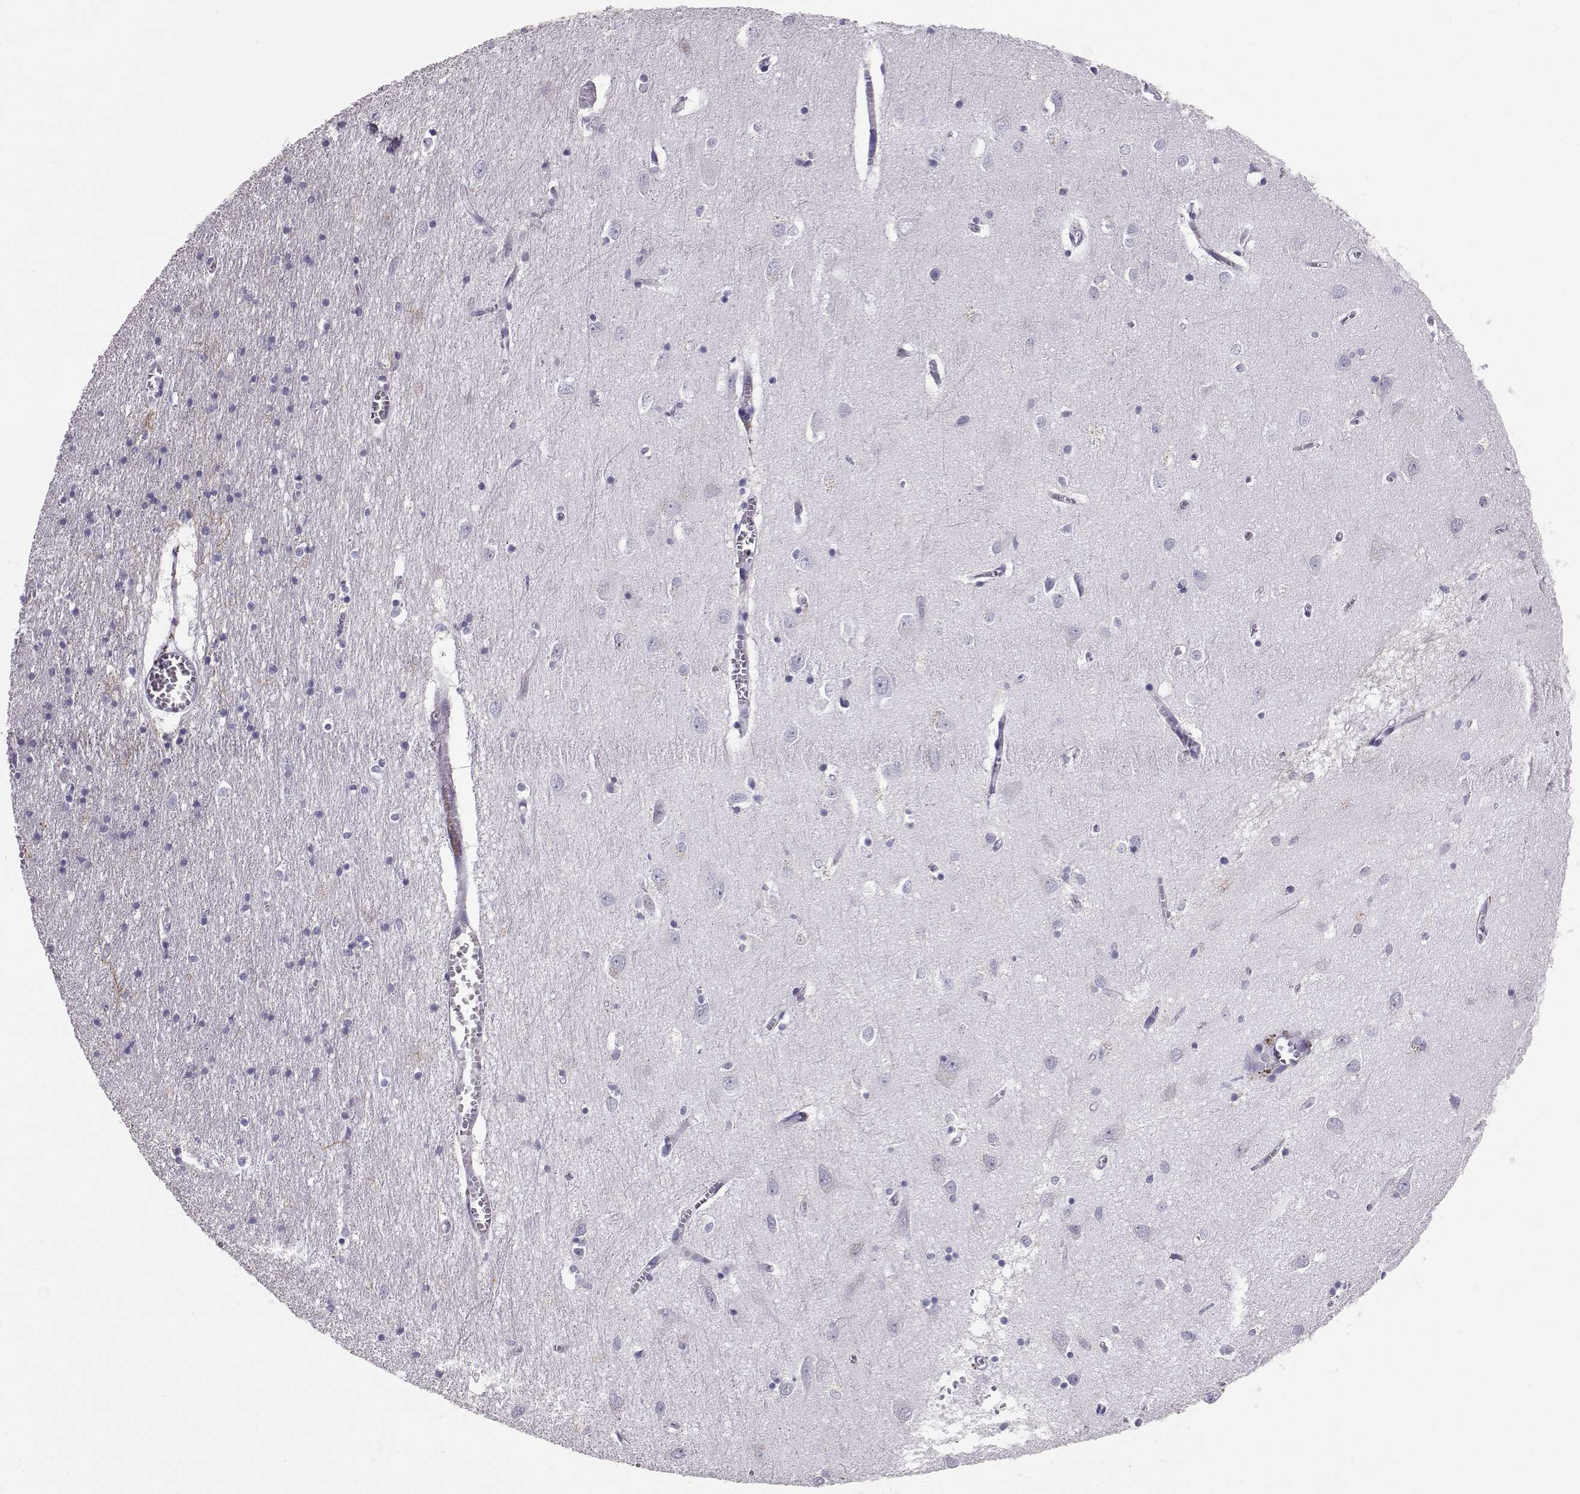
{"staining": {"intensity": "negative", "quantity": "none", "location": "none"}, "tissue": "cerebral cortex", "cell_type": "Endothelial cells", "image_type": "normal", "snomed": [{"axis": "morphology", "description": "Normal tissue, NOS"}, {"axis": "topography", "description": "Cerebral cortex"}], "caption": "Cerebral cortex stained for a protein using IHC demonstrates no expression endothelial cells.", "gene": "GPR26", "patient": {"sex": "male", "age": 70}}